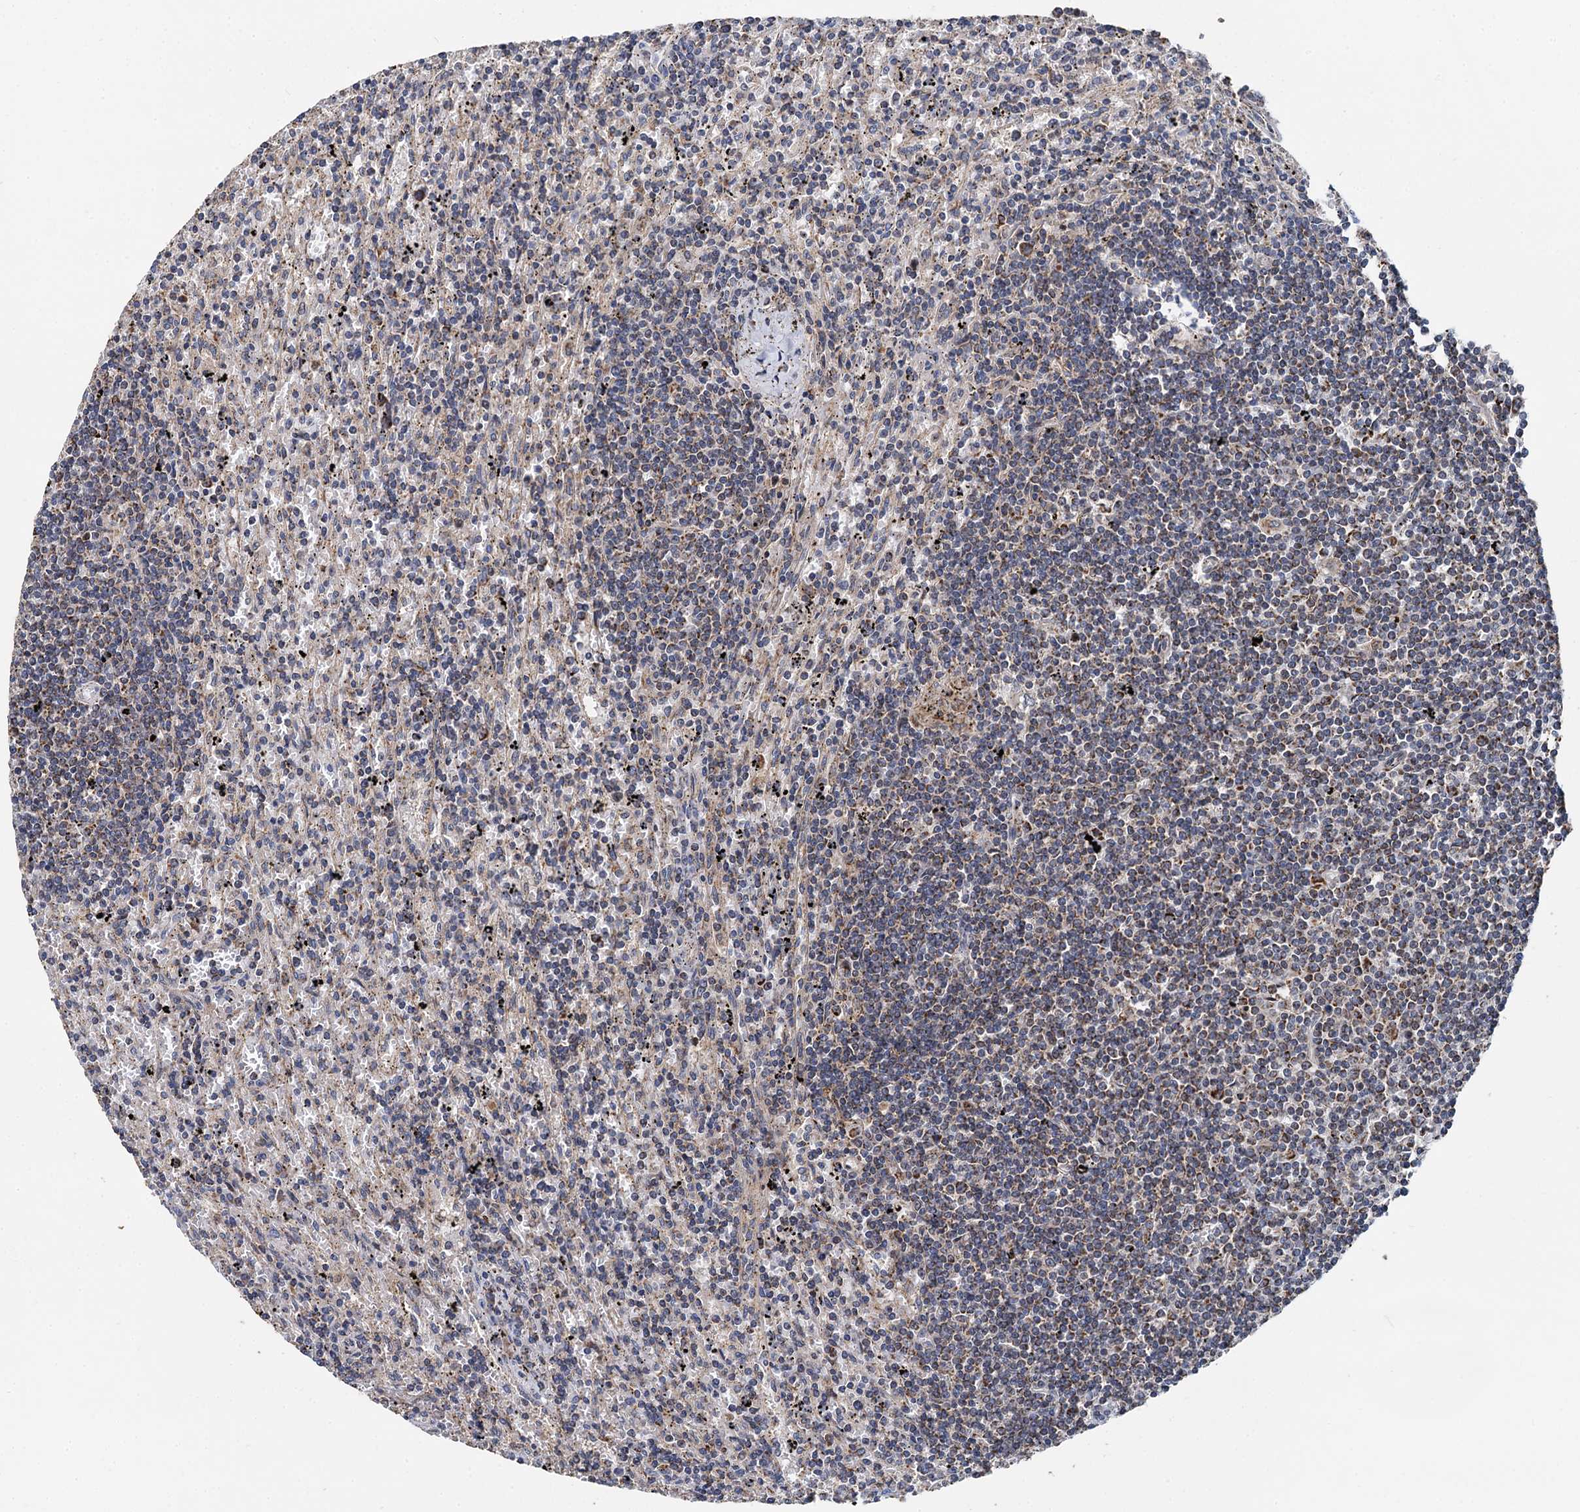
{"staining": {"intensity": "negative", "quantity": "none", "location": "none"}, "tissue": "lymphoma", "cell_type": "Tumor cells", "image_type": "cancer", "snomed": [{"axis": "morphology", "description": "Malignant lymphoma, non-Hodgkin's type, Low grade"}, {"axis": "topography", "description": "Spleen"}], "caption": "Protein analysis of lymphoma reveals no significant staining in tumor cells.", "gene": "SPRYD3", "patient": {"sex": "male", "age": 76}}